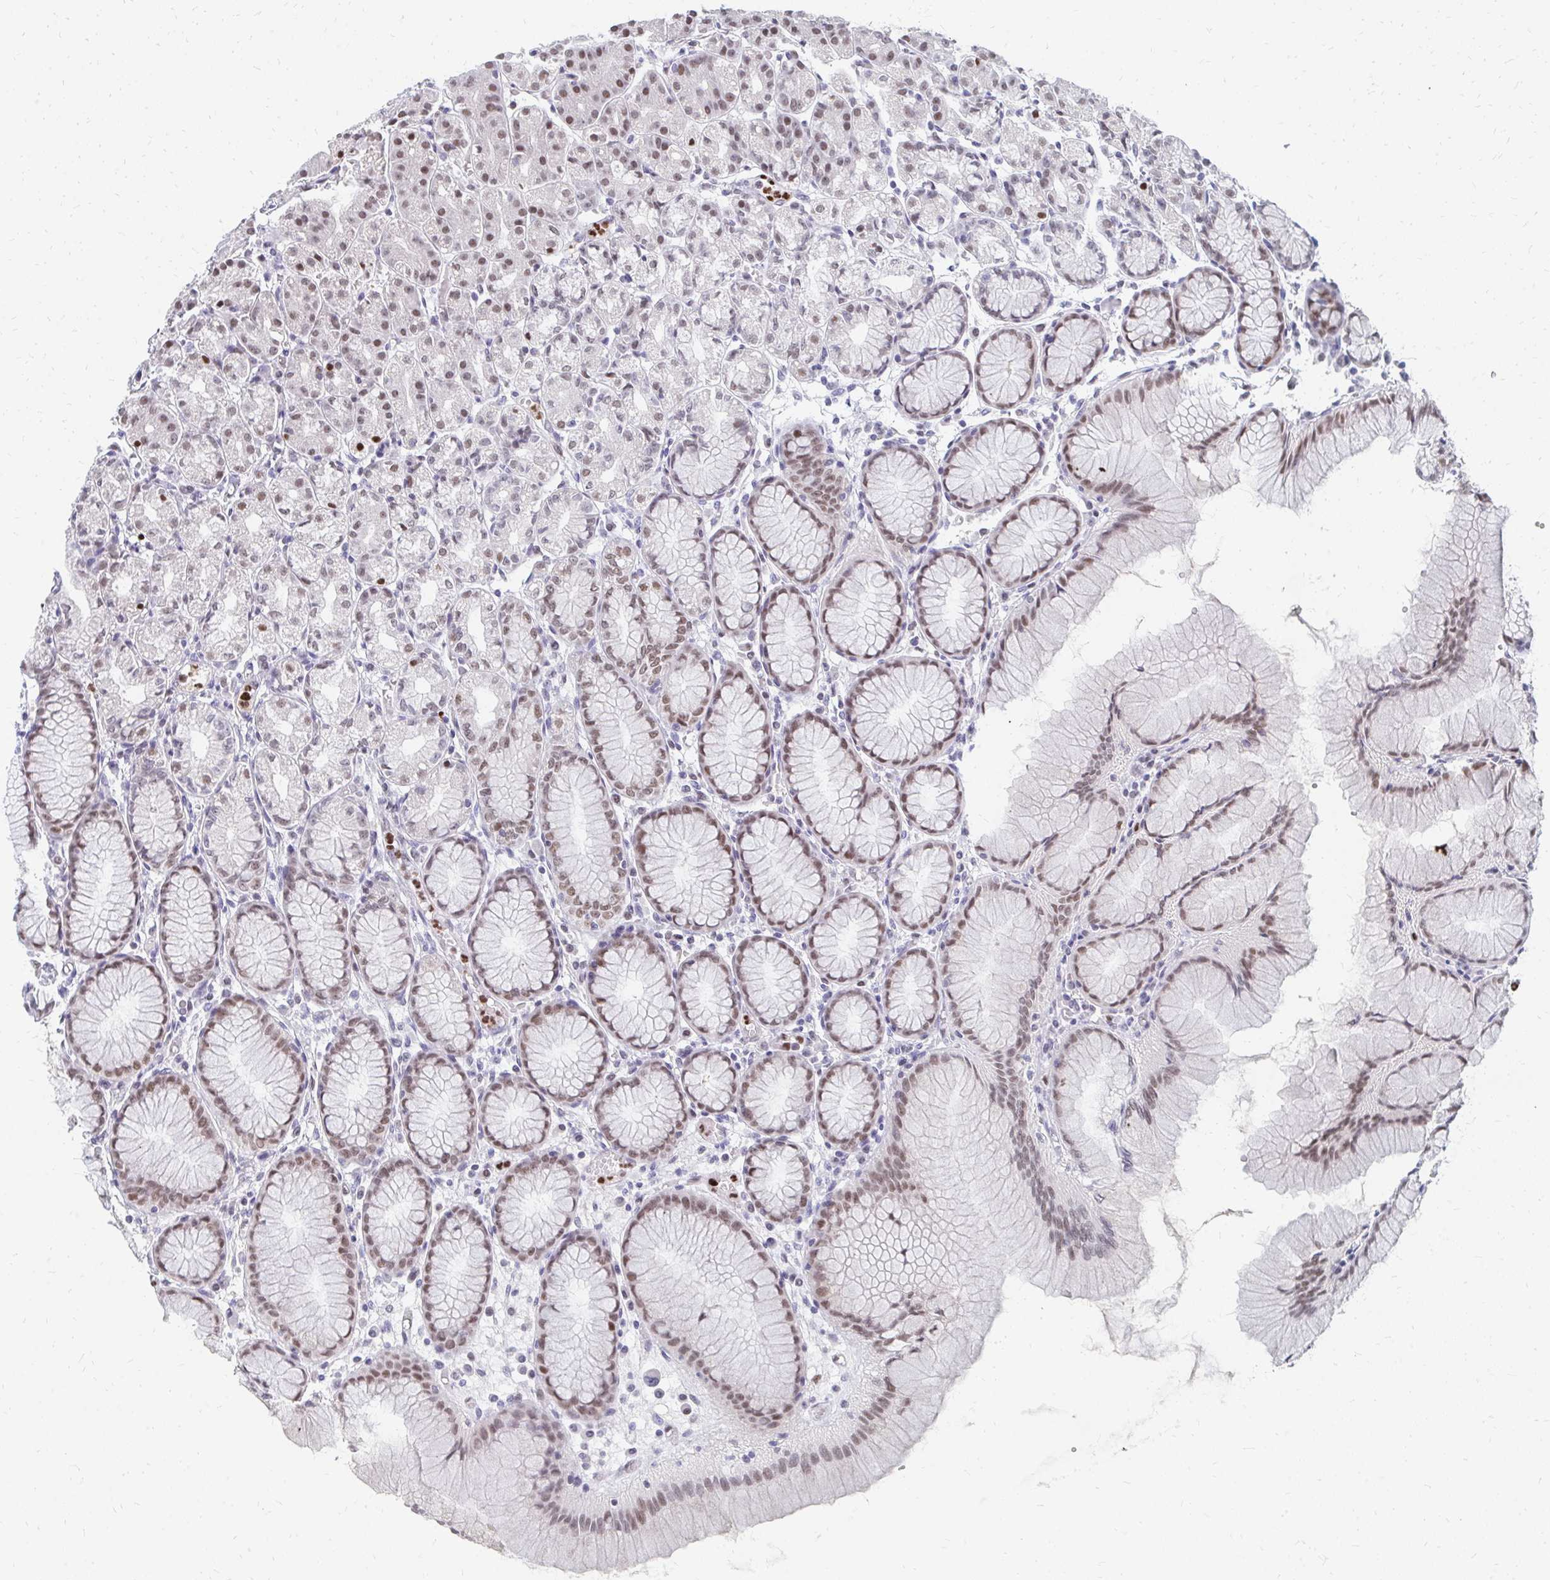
{"staining": {"intensity": "moderate", "quantity": ">75%", "location": "nuclear"}, "tissue": "stomach", "cell_type": "Glandular cells", "image_type": "normal", "snomed": [{"axis": "morphology", "description": "Normal tissue, NOS"}, {"axis": "topography", "description": "Stomach"}], "caption": "DAB immunohistochemical staining of unremarkable human stomach shows moderate nuclear protein expression in about >75% of glandular cells.", "gene": "PLK3", "patient": {"sex": "female", "age": 57}}